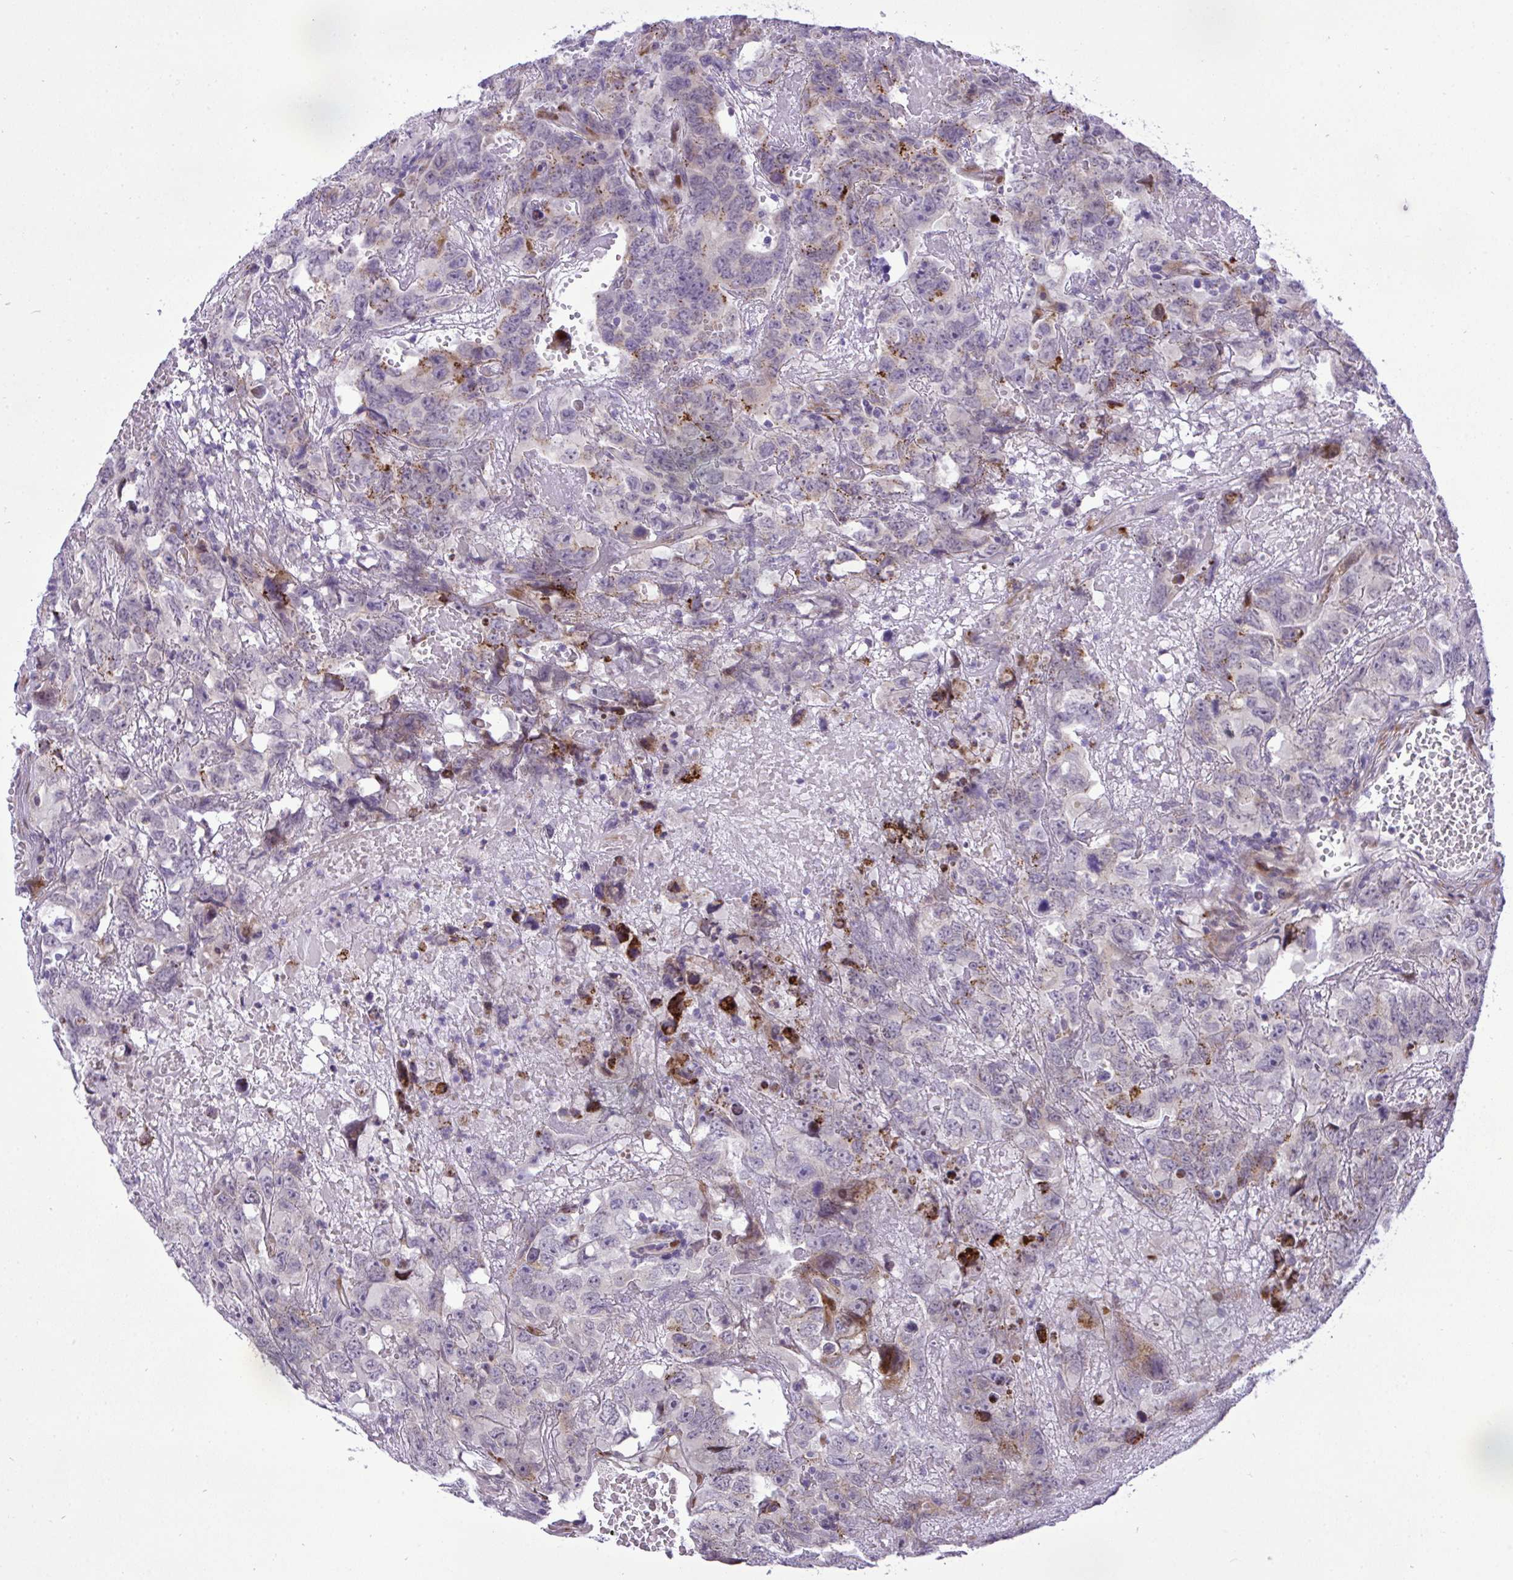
{"staining": {"intensity": "moderate", "quantity": "<25%", "location": "cytoplasmic/membranous"}, "tissue": "testis cancer", "cell_type": "Tumor cells", "image_type": "cancer", "snomed": [{"axis": "morphology", "description": "Carcinoma, Embryonal, NOS"}, {"axis": "topography", "description": "Testis"}], "caption": "The micrograph exhibits staining of testis cancer (embryonal carcinoma), revealing moderate cytoplasmic/membranous protein positivity (brown color) within tumor cells. The staining was performed using DAB, with brown indicating positive protein expression. Nuclei are stained blue with hematoxylin.", "gene": "CASTOR2", "patient": {"sex": "male", "age": 45}}